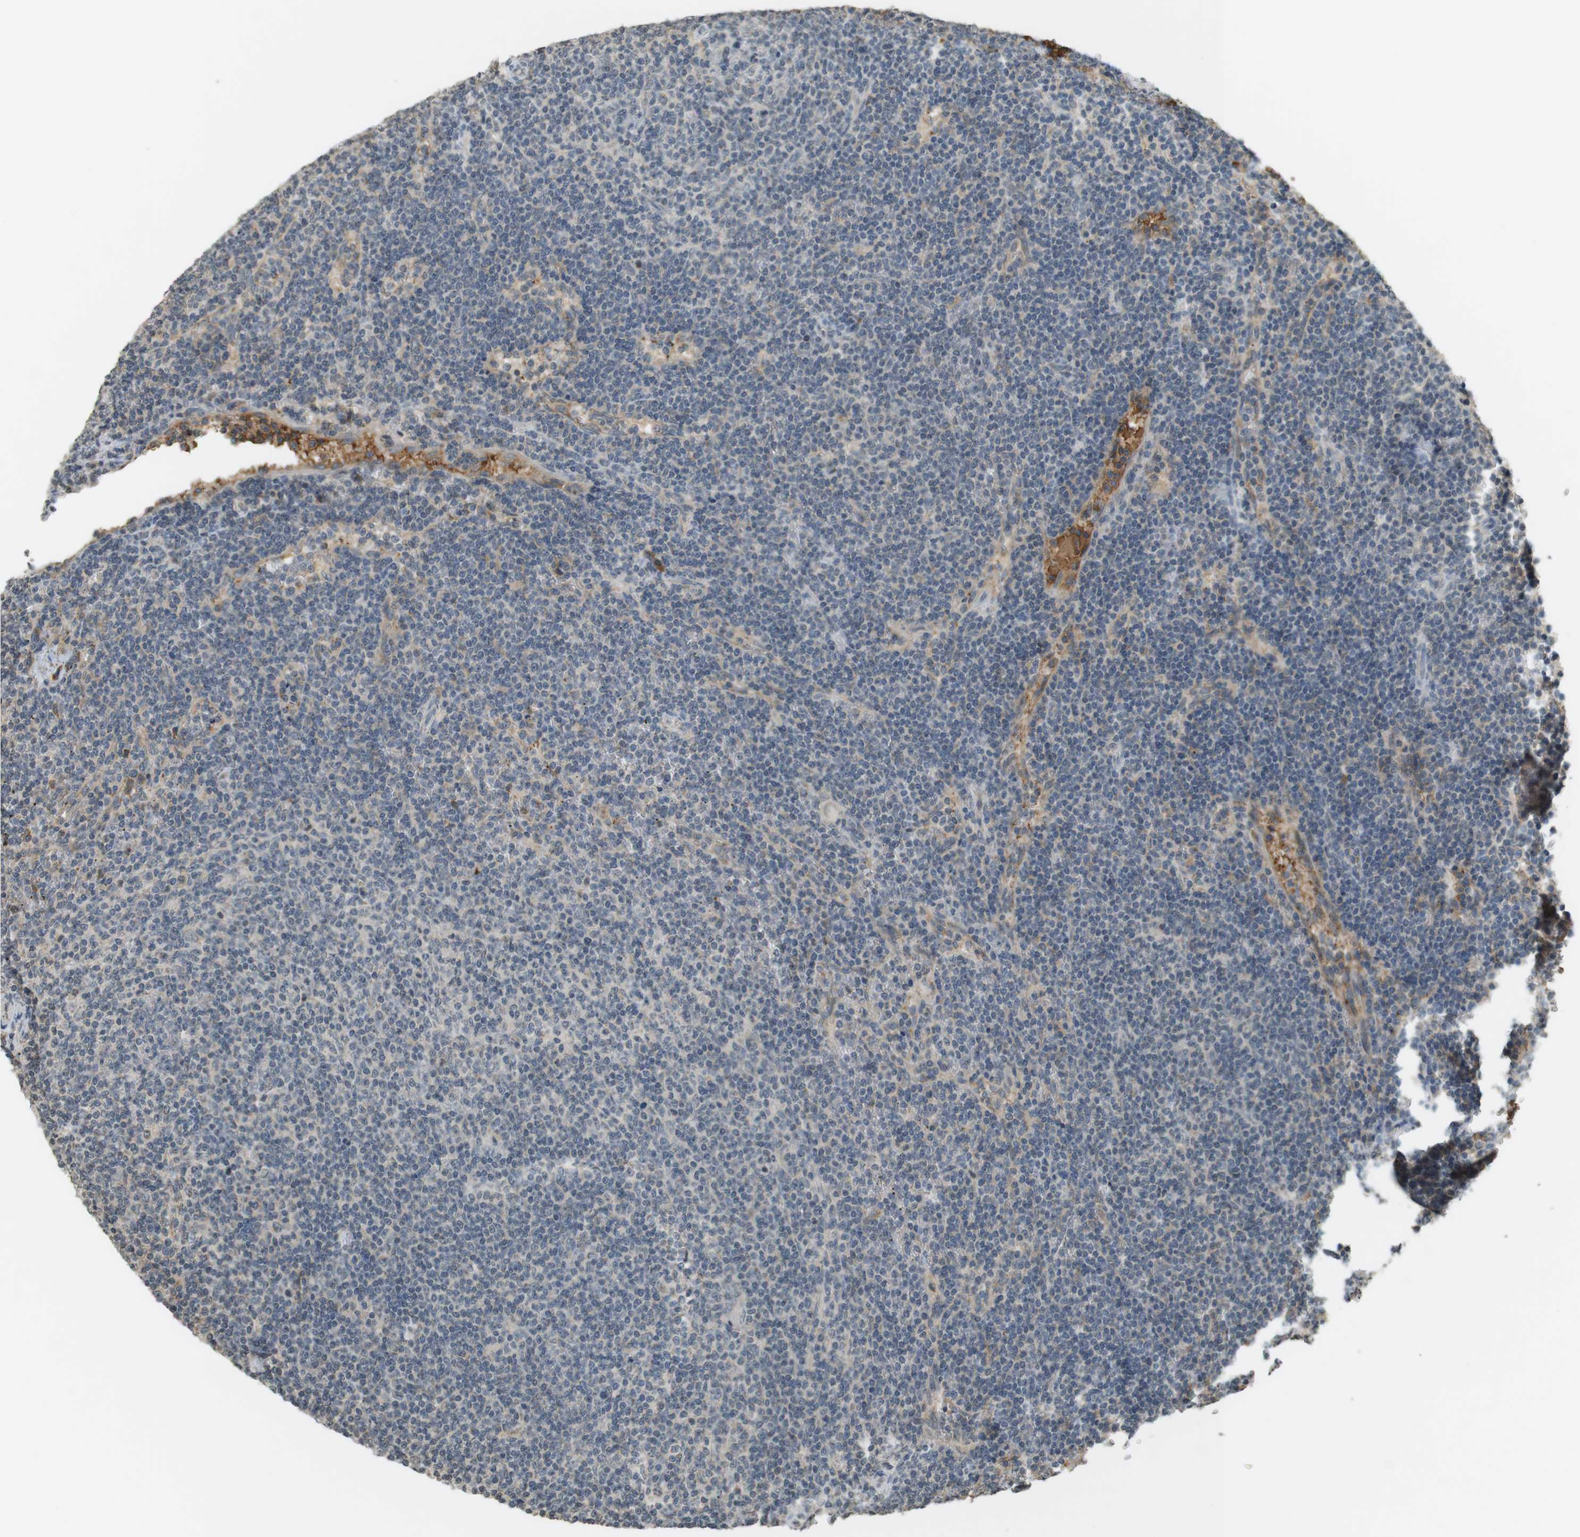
{"staining": {"intensity": "negative", "quantity": "none", "location": "none"}, "tissue": "lymphoma", "cell_type": "Tumor cells", "image_type": "cancer", "snomed": [{"axis": "morphology", "description": "Malignant lymphoma, non-Hodgkin's type, Low grade"}, {"axis": "topography", "description": "Spleen"}], "caption": "Immunohistochemistry micrograph of neoplastic tissue: low-grade malignant lymphoma, non-Hodgkin's type stained with DAB (3,3'-diaminobenzidine) demonstrates no significant protein expression in tumor cells.", "gene": "SRR", "patient": {"sex": "female", "age": 50}}